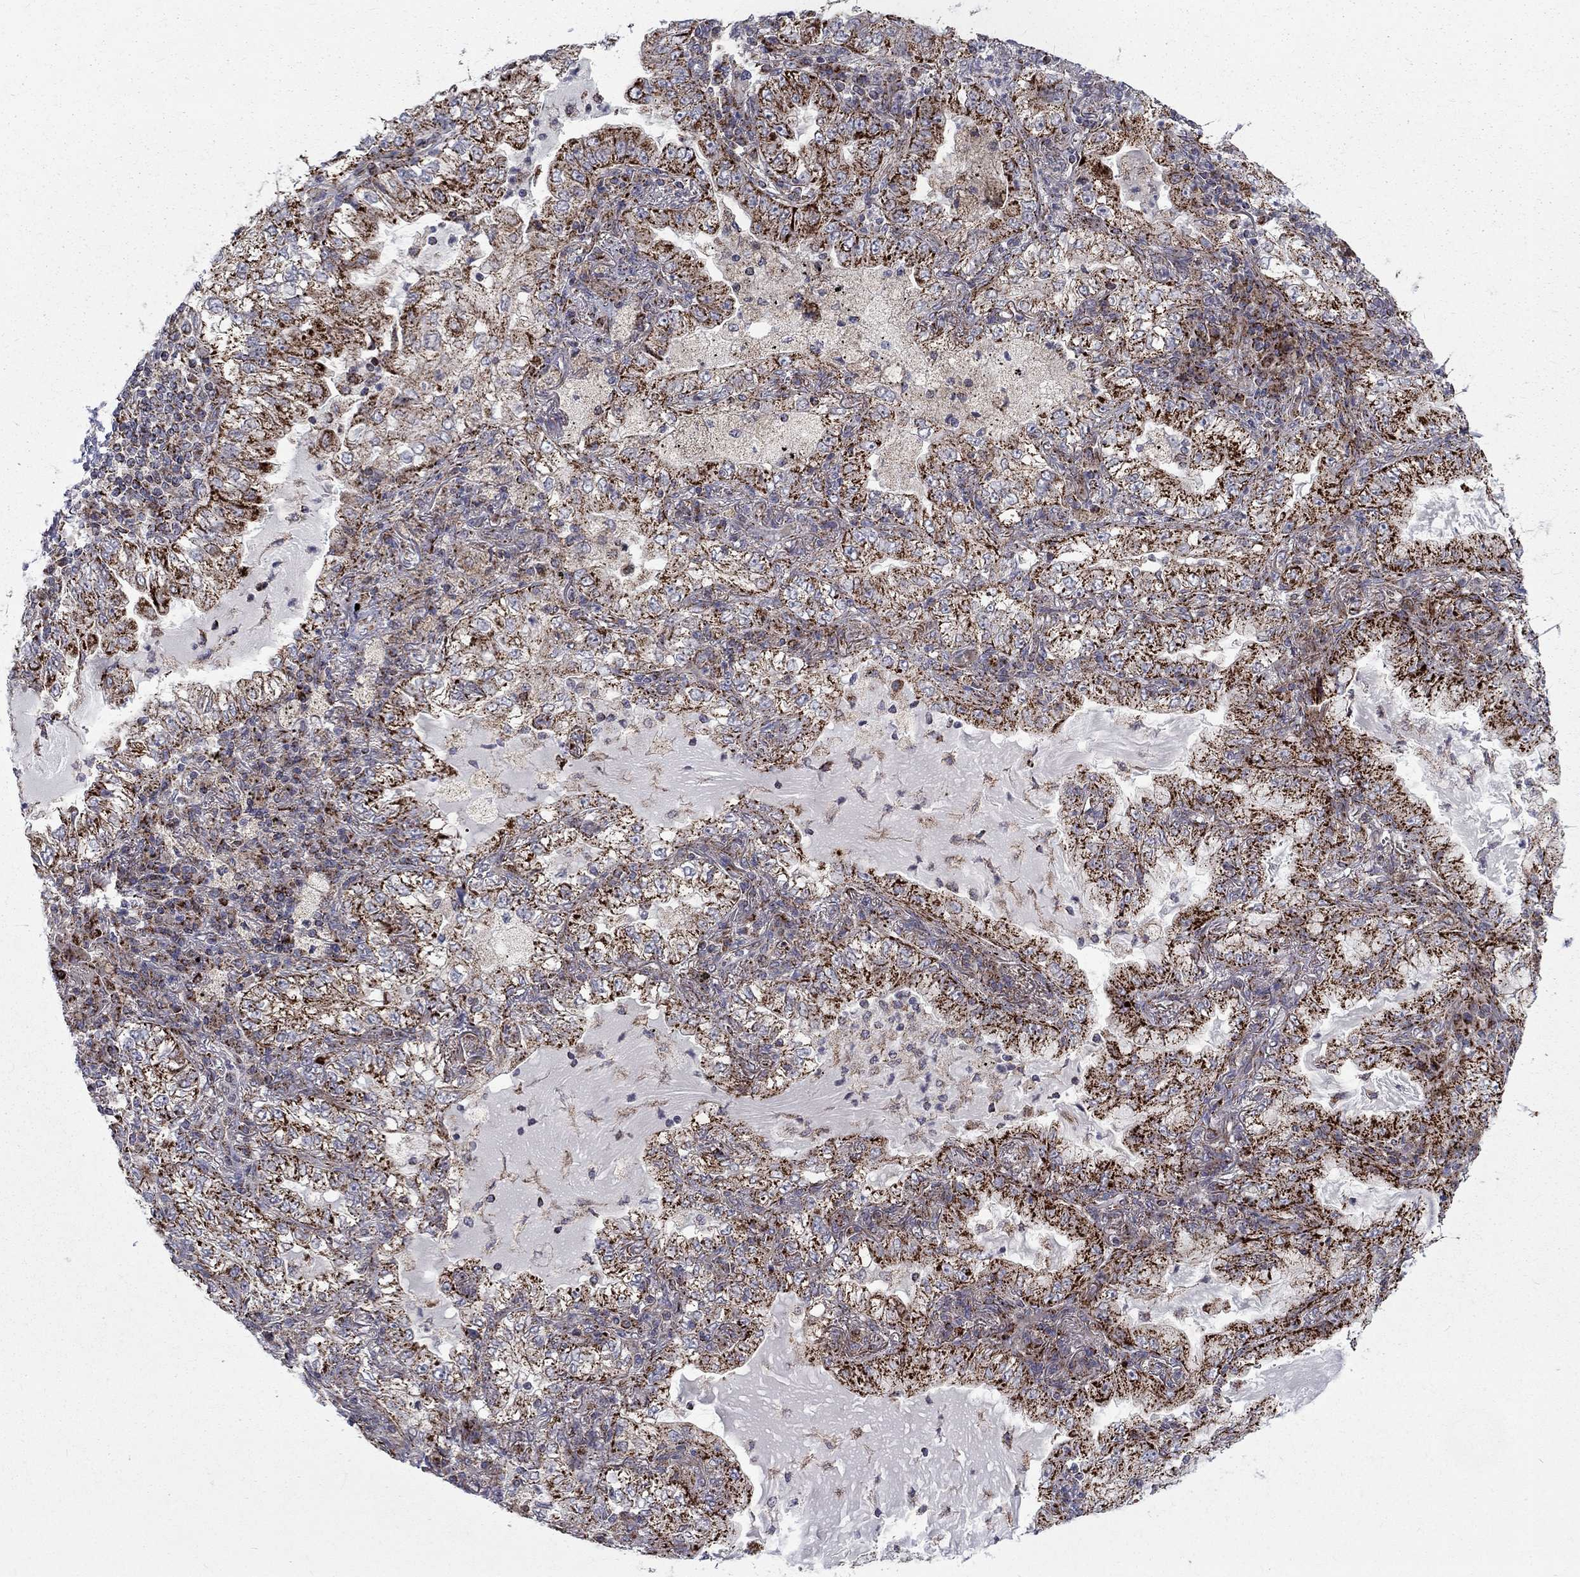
{"staining": {"intensity": "strong", "quantity": ">75%", "location": "cytoplasmic/membranous"}, "tissue": "lung cancer", "cell_type": "Tumor cells", "image_type": "cancer", "snomed": [{"axis": "morphology", "description": "Adenocarcinoma, NOS"}, {"axis": "topography", "description": "Lung"}], "caption": "Tumor cells display high levels of strong cytoplasmic/membranous staining in approximately >75% of cells in lung cancer (adenocarcinoma).", "gene": "ALDH1B1", "patient": {"sex": "female", "age": 73}}